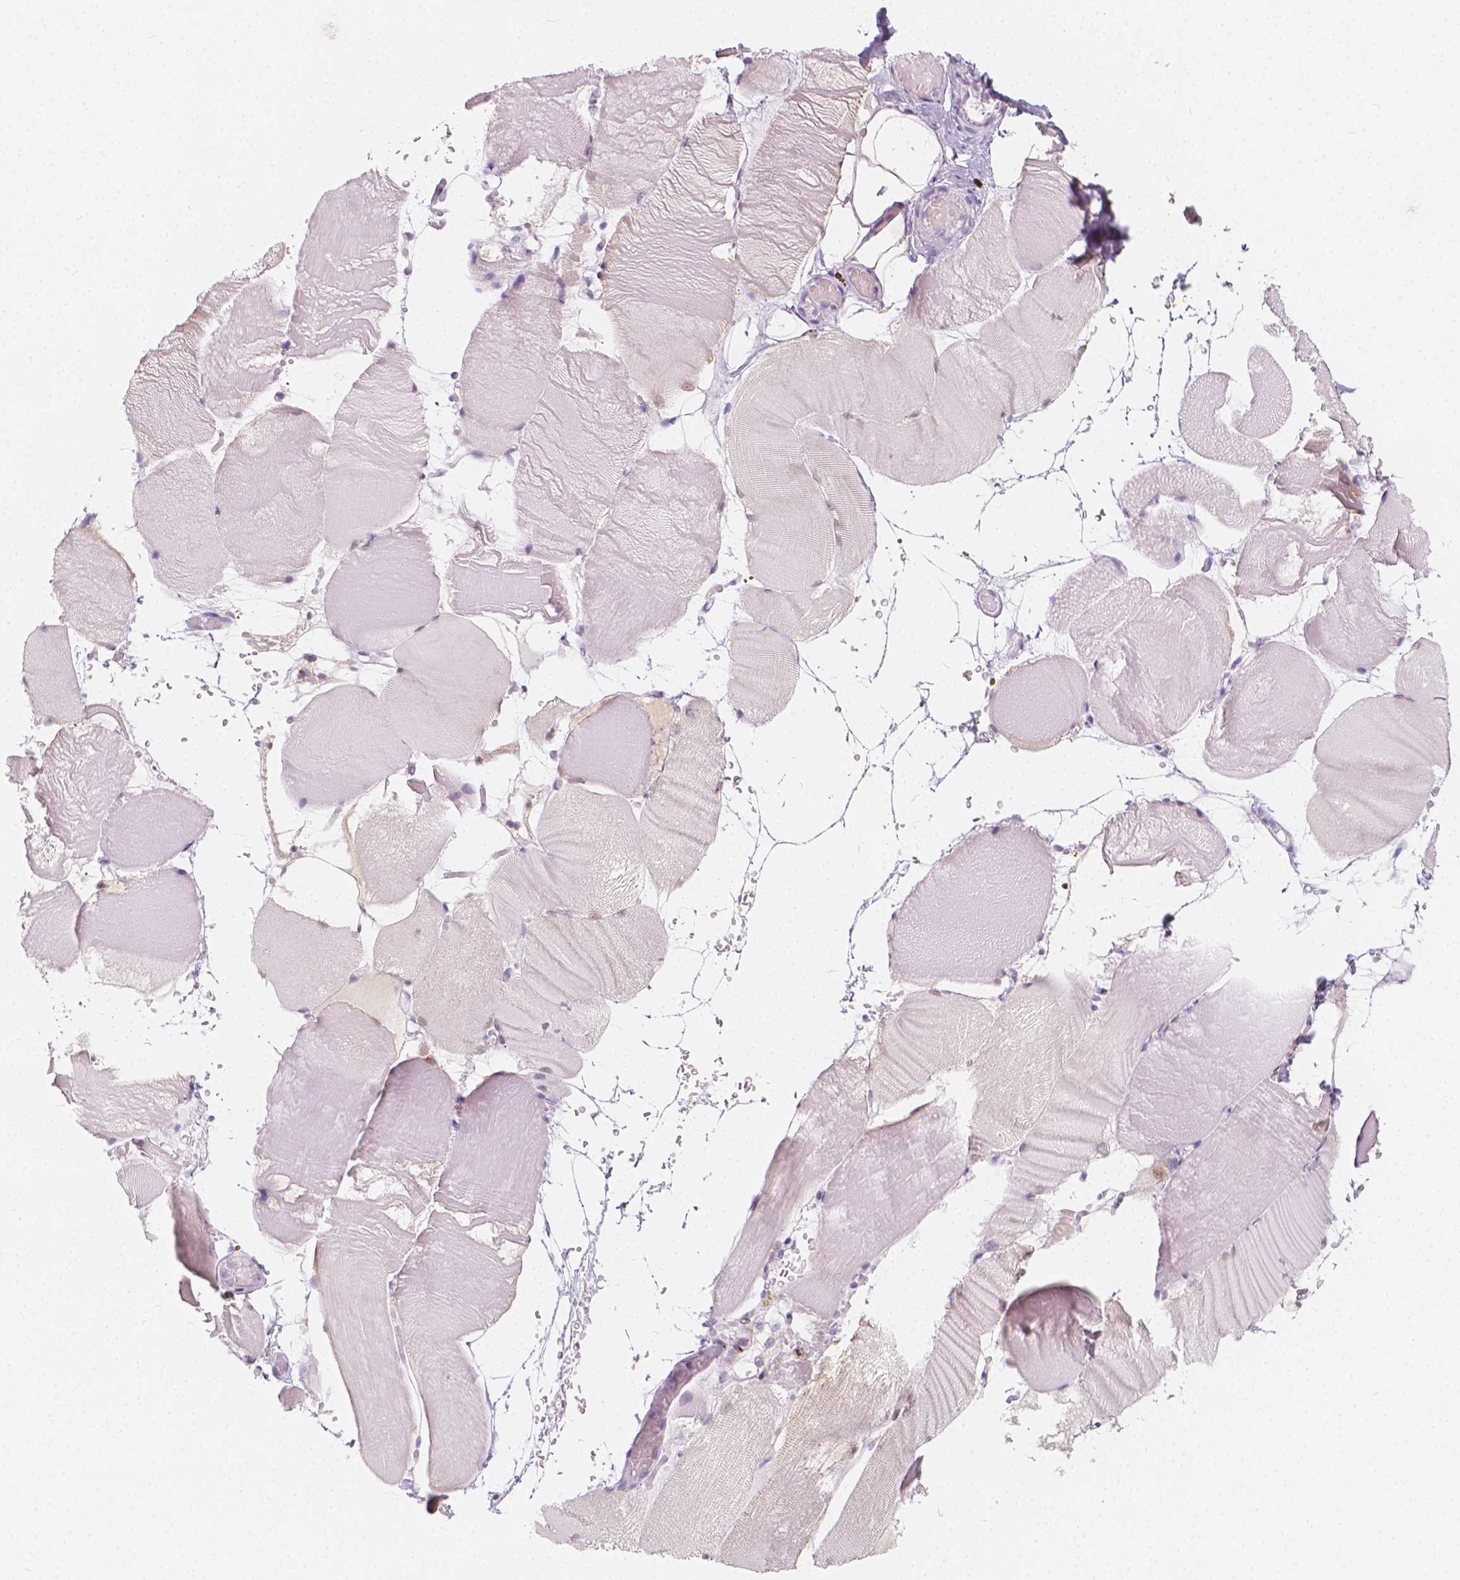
{"staining": {"intensity": "negative", "quantity": "none", "location": "none"}, "tissue": "skeletal muscle", "cell_type": "Myocytes", "image_type": "normal", "snomed": [{"axis": "morphology", "description": "Normal tissue, NOS"}, {"axis": "topography", "description": "Skeletal muscle"}], "caption": "Skeletal muscle stained for a protein using immunohistochemistry (IHC) displays no expression myocytes.", "gene": "RBFOX1", "patient": {"sex": "female", "age": 37}}